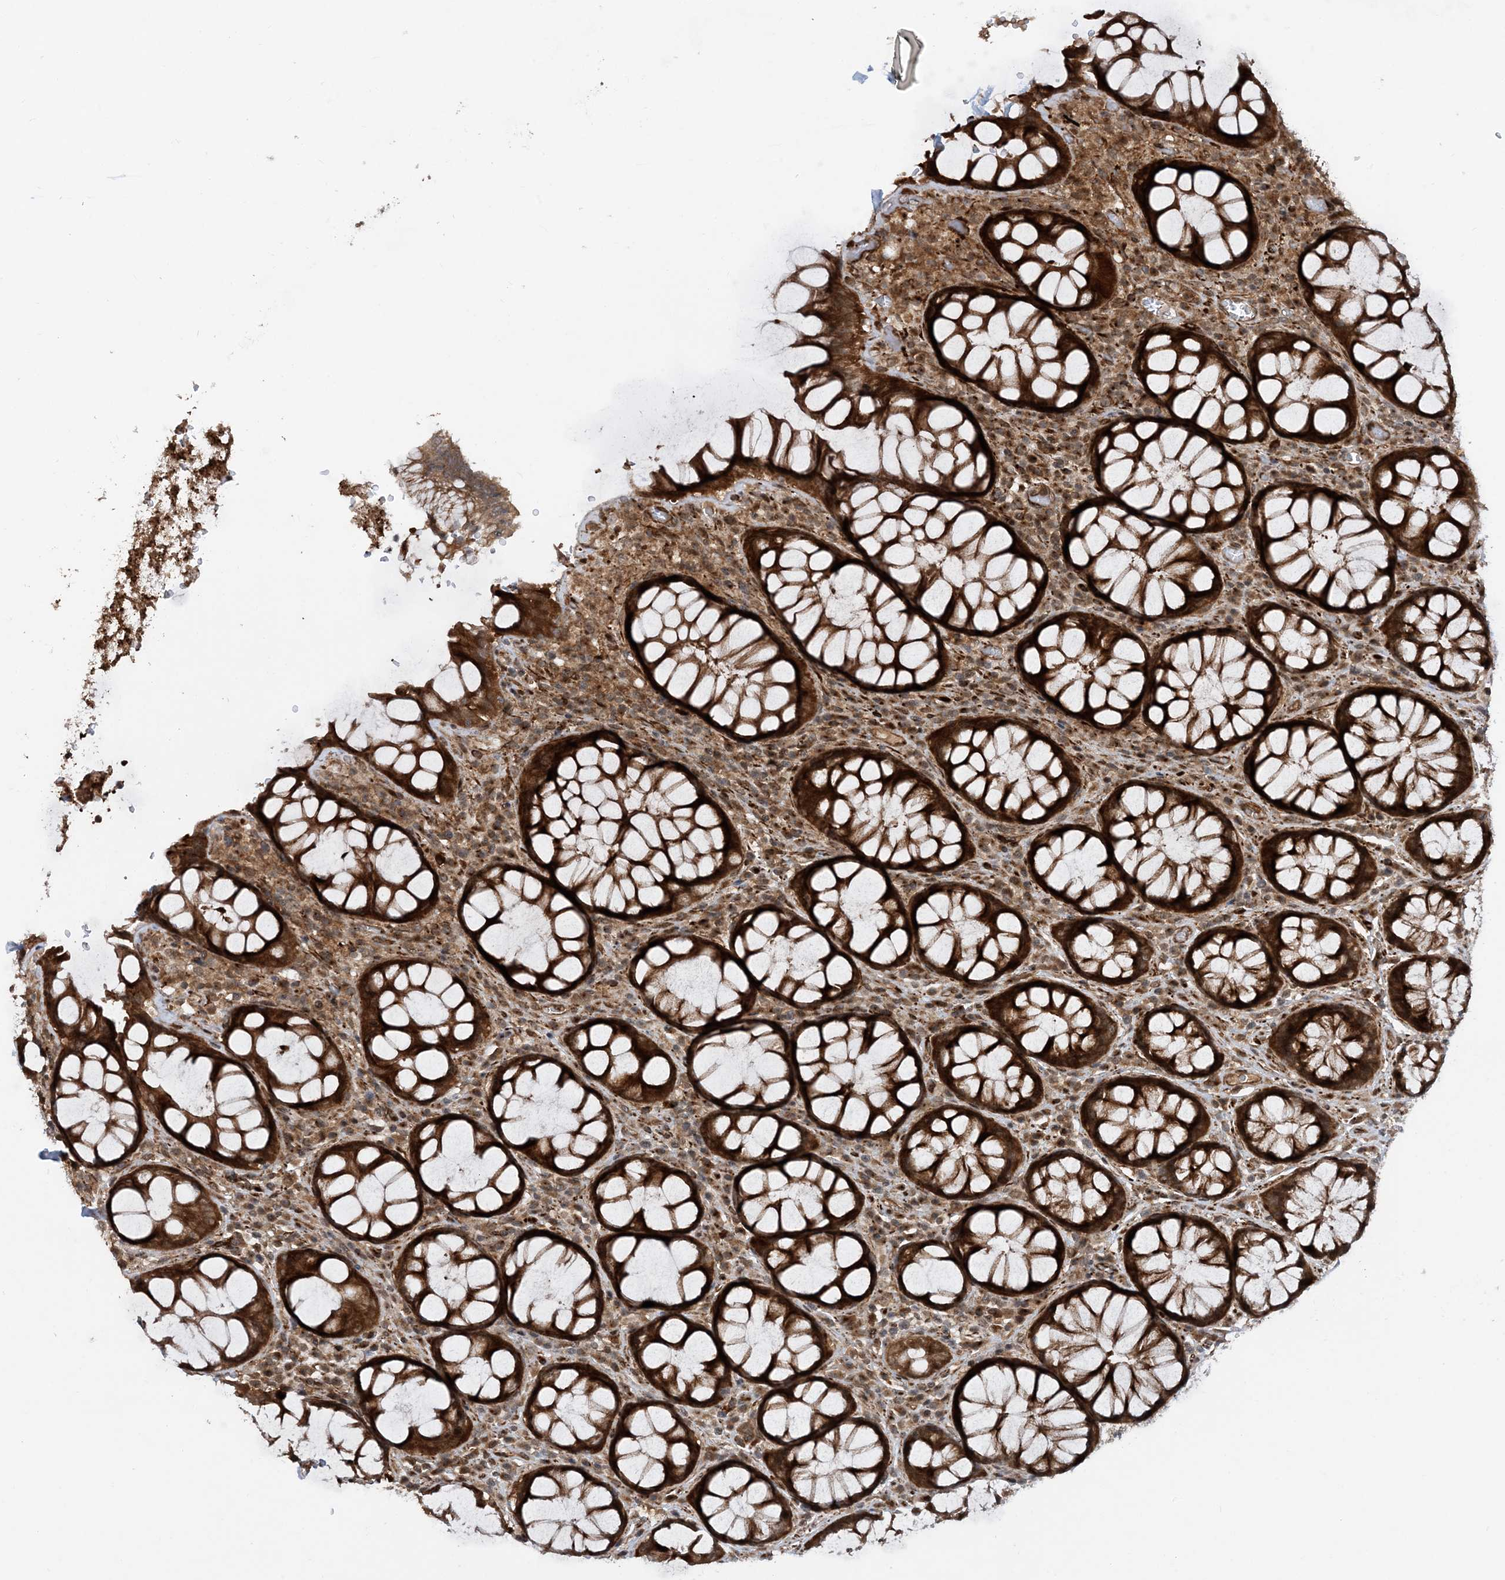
{"staining": {"intensity": "strong", "quantity": ">75%", "location": "cytoplasmic/membranous"}, "tissue": "rectum", "cell_type": "Glandular cells", "image_type": "normal", "snomed": [{"axis": "morphology", "description": "Normal tissue, NOS"}, {"axis": "topography", "description": "Rectum"}], "caption": "Approximately >75% of glandular cells in normal human rectum reveal strong cytoplasmic/membranous protein expression as visualized by brown immunohistochemical staining.", "gene": "HEMK1", "patient": {"sex": "male", "age": 64}}